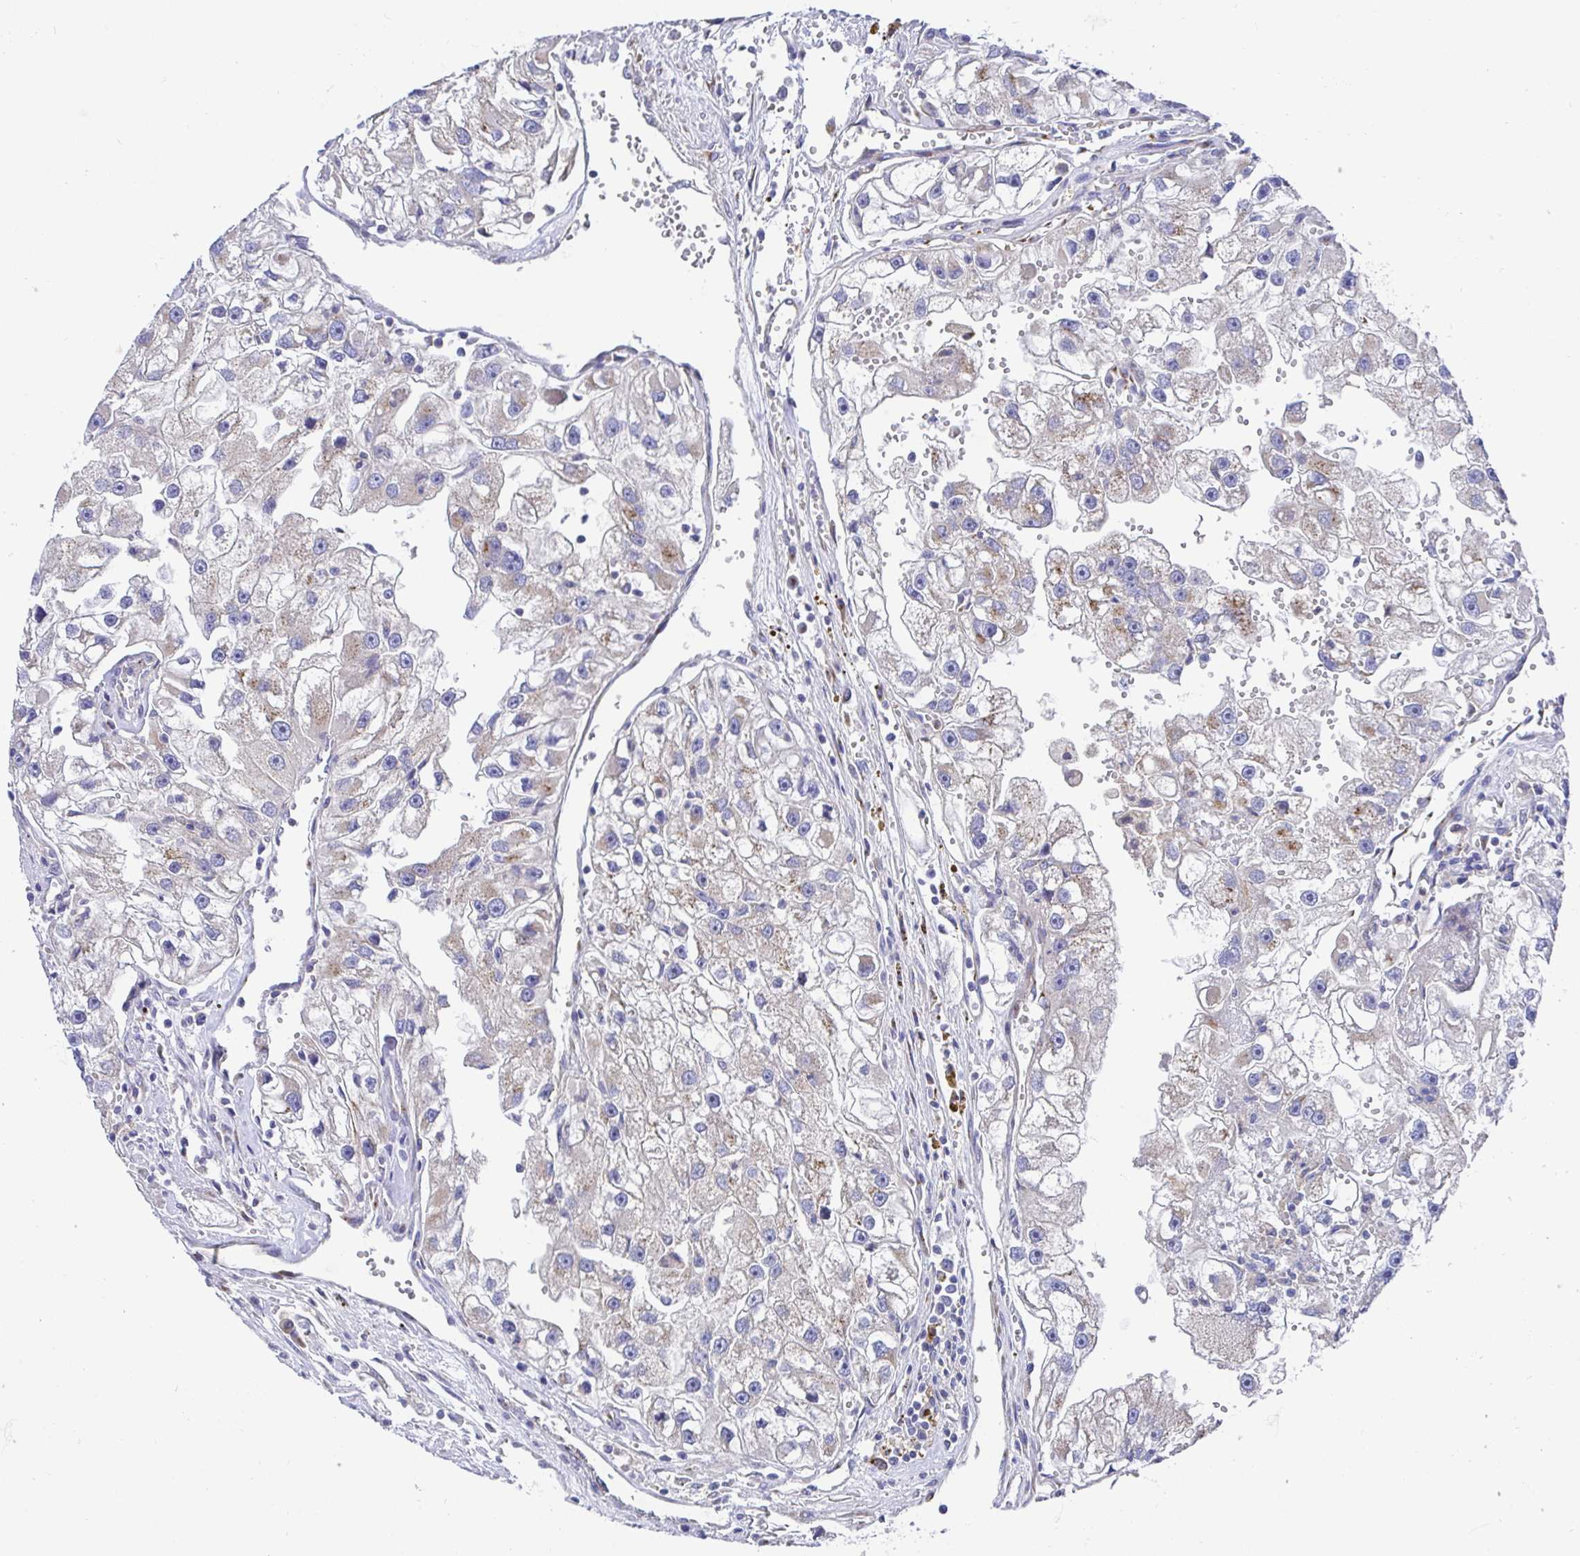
{"staining": {"intensity": "weak", "quantity": "<25%", "location": "cytoplasmic/membranous"}, "tissue": "renal cancer", "cell_type": "Tumor cells", "image_type": "cancer", "snomed": [{"axis": "morphology", "description": "Adenocarcinoma, NOS"}, {"axis": "topography", "description": "Kidney"}], "caption": "IHC histopathology image of neoplastic tissue: human renal adenocarcinoma stained with DAB displays no significant protein staining in tumor cells.", "gene": "GOLGA1", "patient": {"sex": "male", "age": 63}}